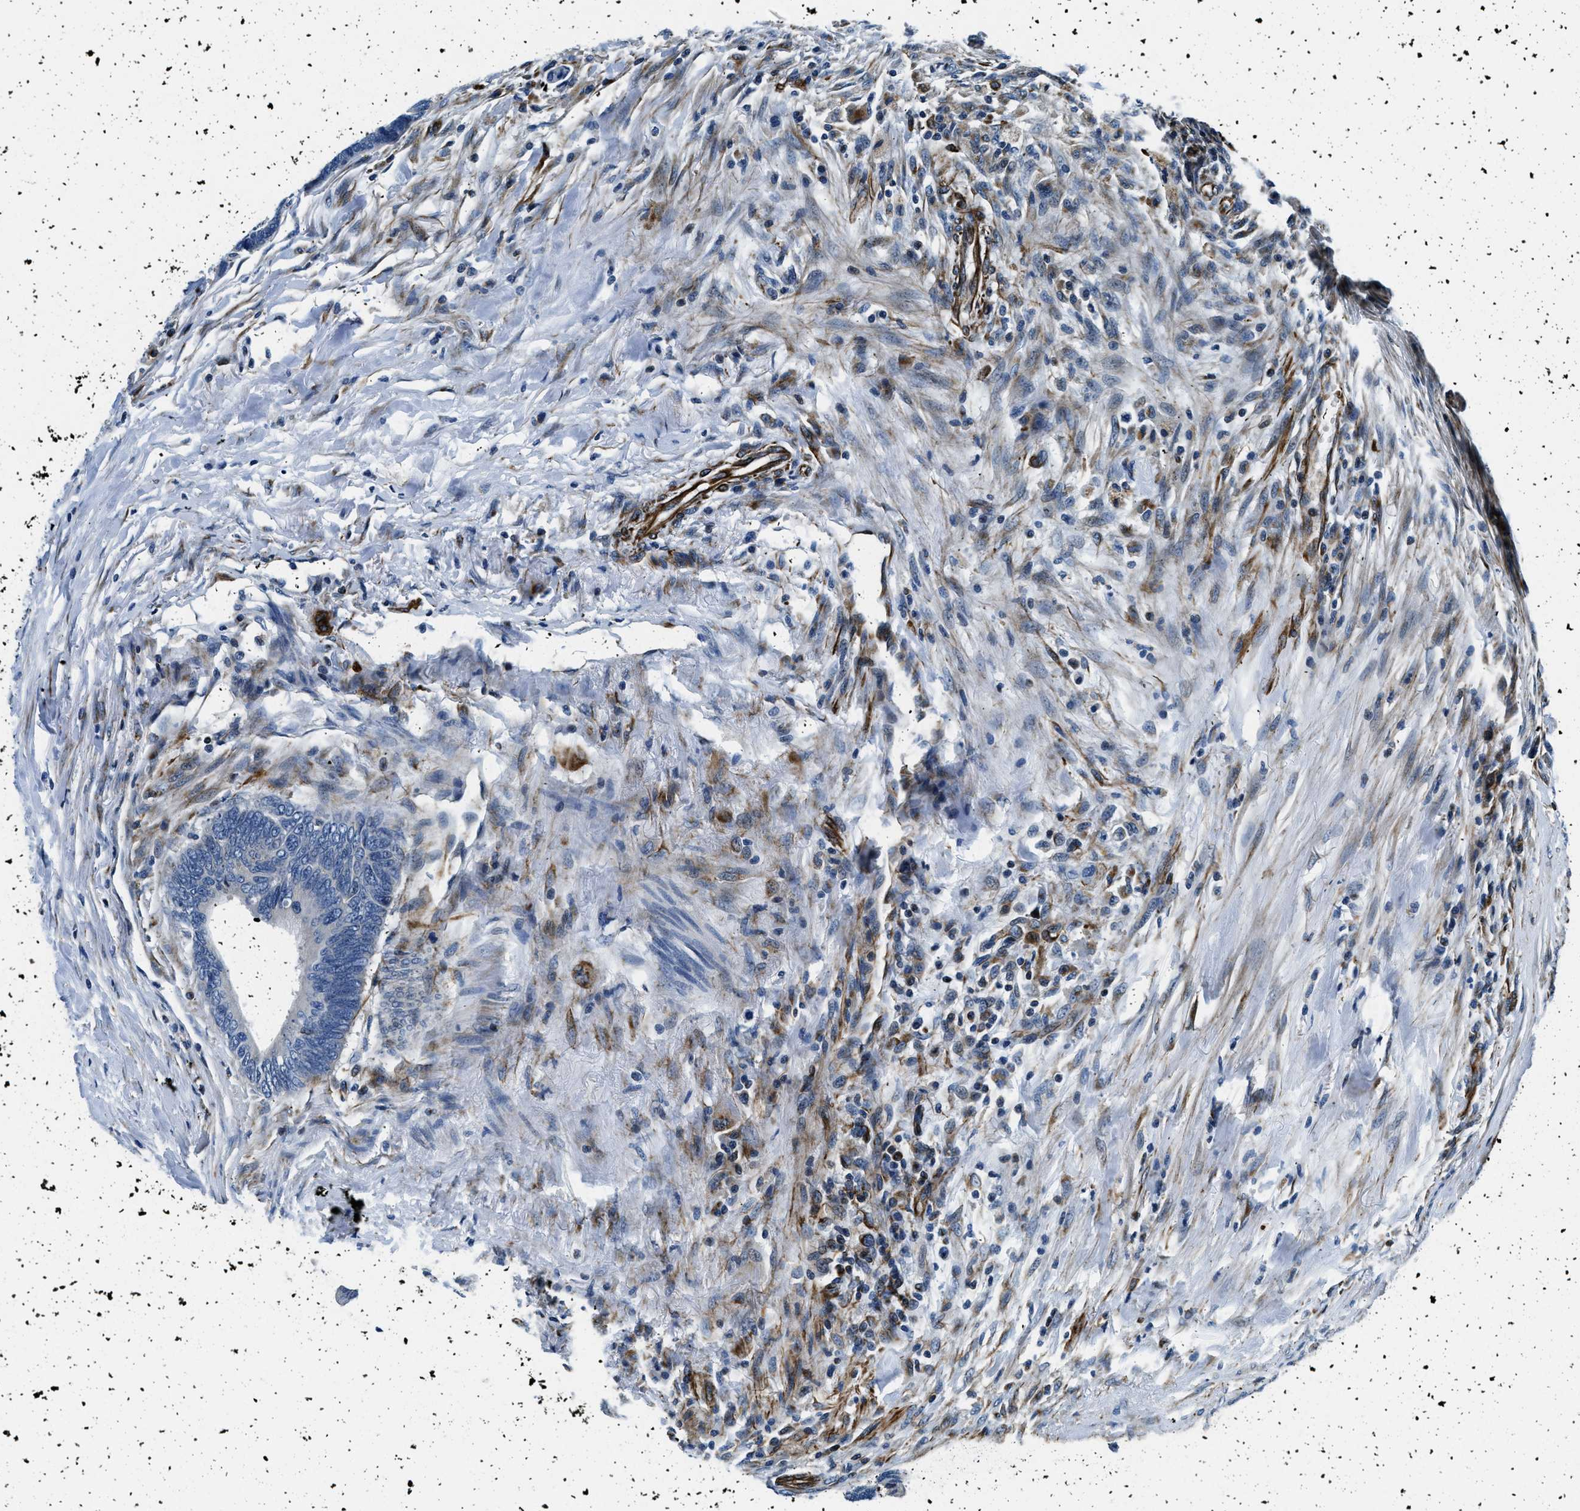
{"staining": {"intensity": "negative", "quantity": "none", "location": "none"}, "tissue": "colorectal cancer", "cell_type": "Tumor cells", "image_type": "cancer", "snomed": [{"axis": "morphology", "description": "Normal tissue, NOS"}, {"axis": "morphology", "description": "Adenocarcinoma, NOS"}, {"axis": "topography", "description": "Rectum"}, {"axis": "topography", "description": "Peripheral nerve tissue"}], "caption": "This is an immunohistochemistry image of human colorectal adenocarcinoma. There is no expression in tumor cells.", "gene": "GNS", "patient": {"sex": "male", "age": 92}}